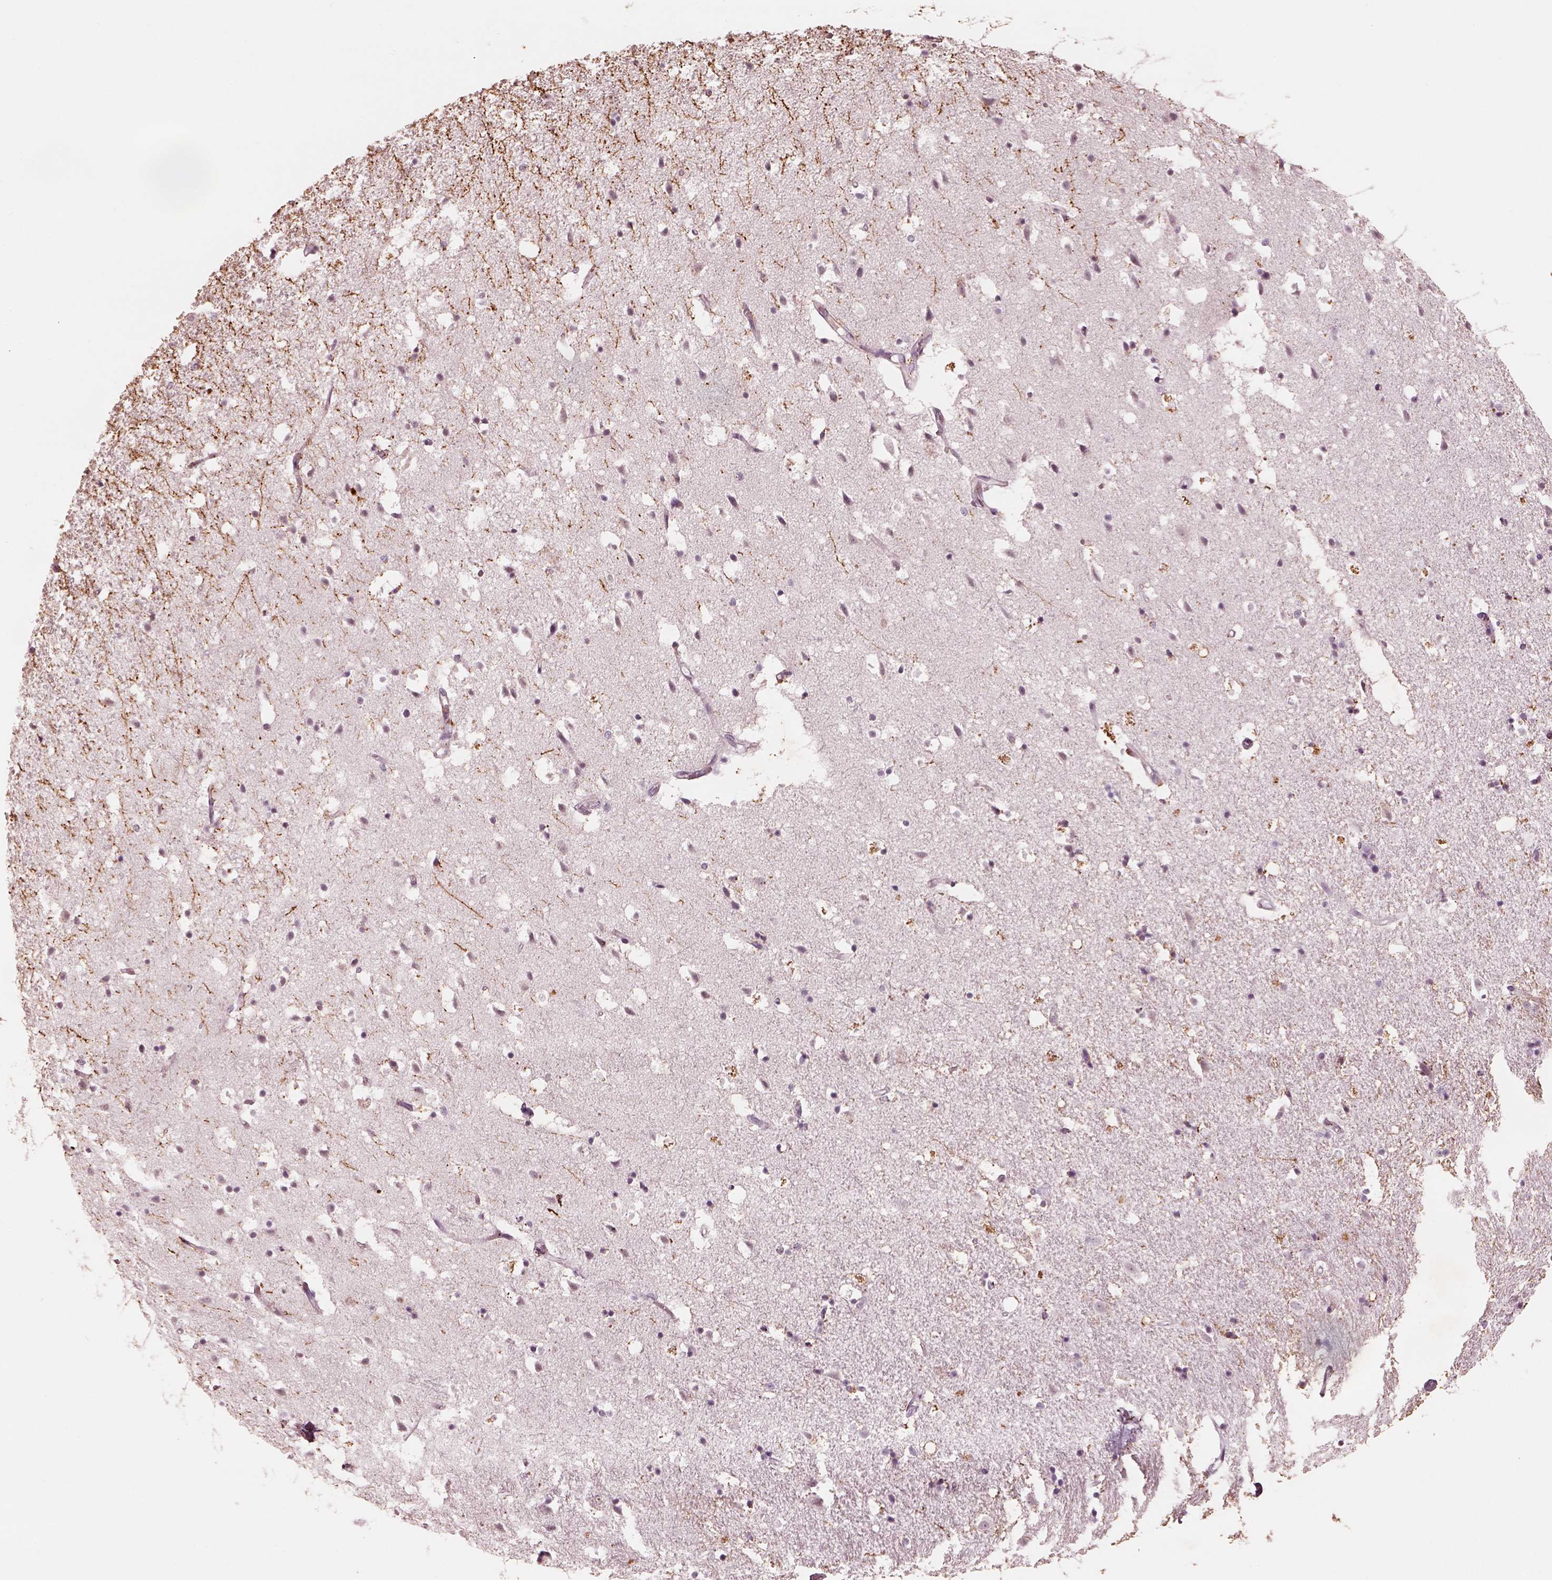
{"staining": {"intensity": "negative", "quantity": "none", "location": "none"}, "tissue": "hippocampus", "cell_type": "Glial cells", "image_type": "normal", "snomed": [{"axis": "morphology", "description": "Normal tissue, NOS"}, {"axis": "topography", "description": "Hippocampus"}], "caption": "Micrograph shows no protein expression in glial cells of normal hippocampus. The staining is performed using DAB (3,3'-diaminobenzidine) brown chromogen with nuclei counter-stained in using hematoxylin.", "gene": "ADRB3", "patient": {"sex": "male", "age": 49}}